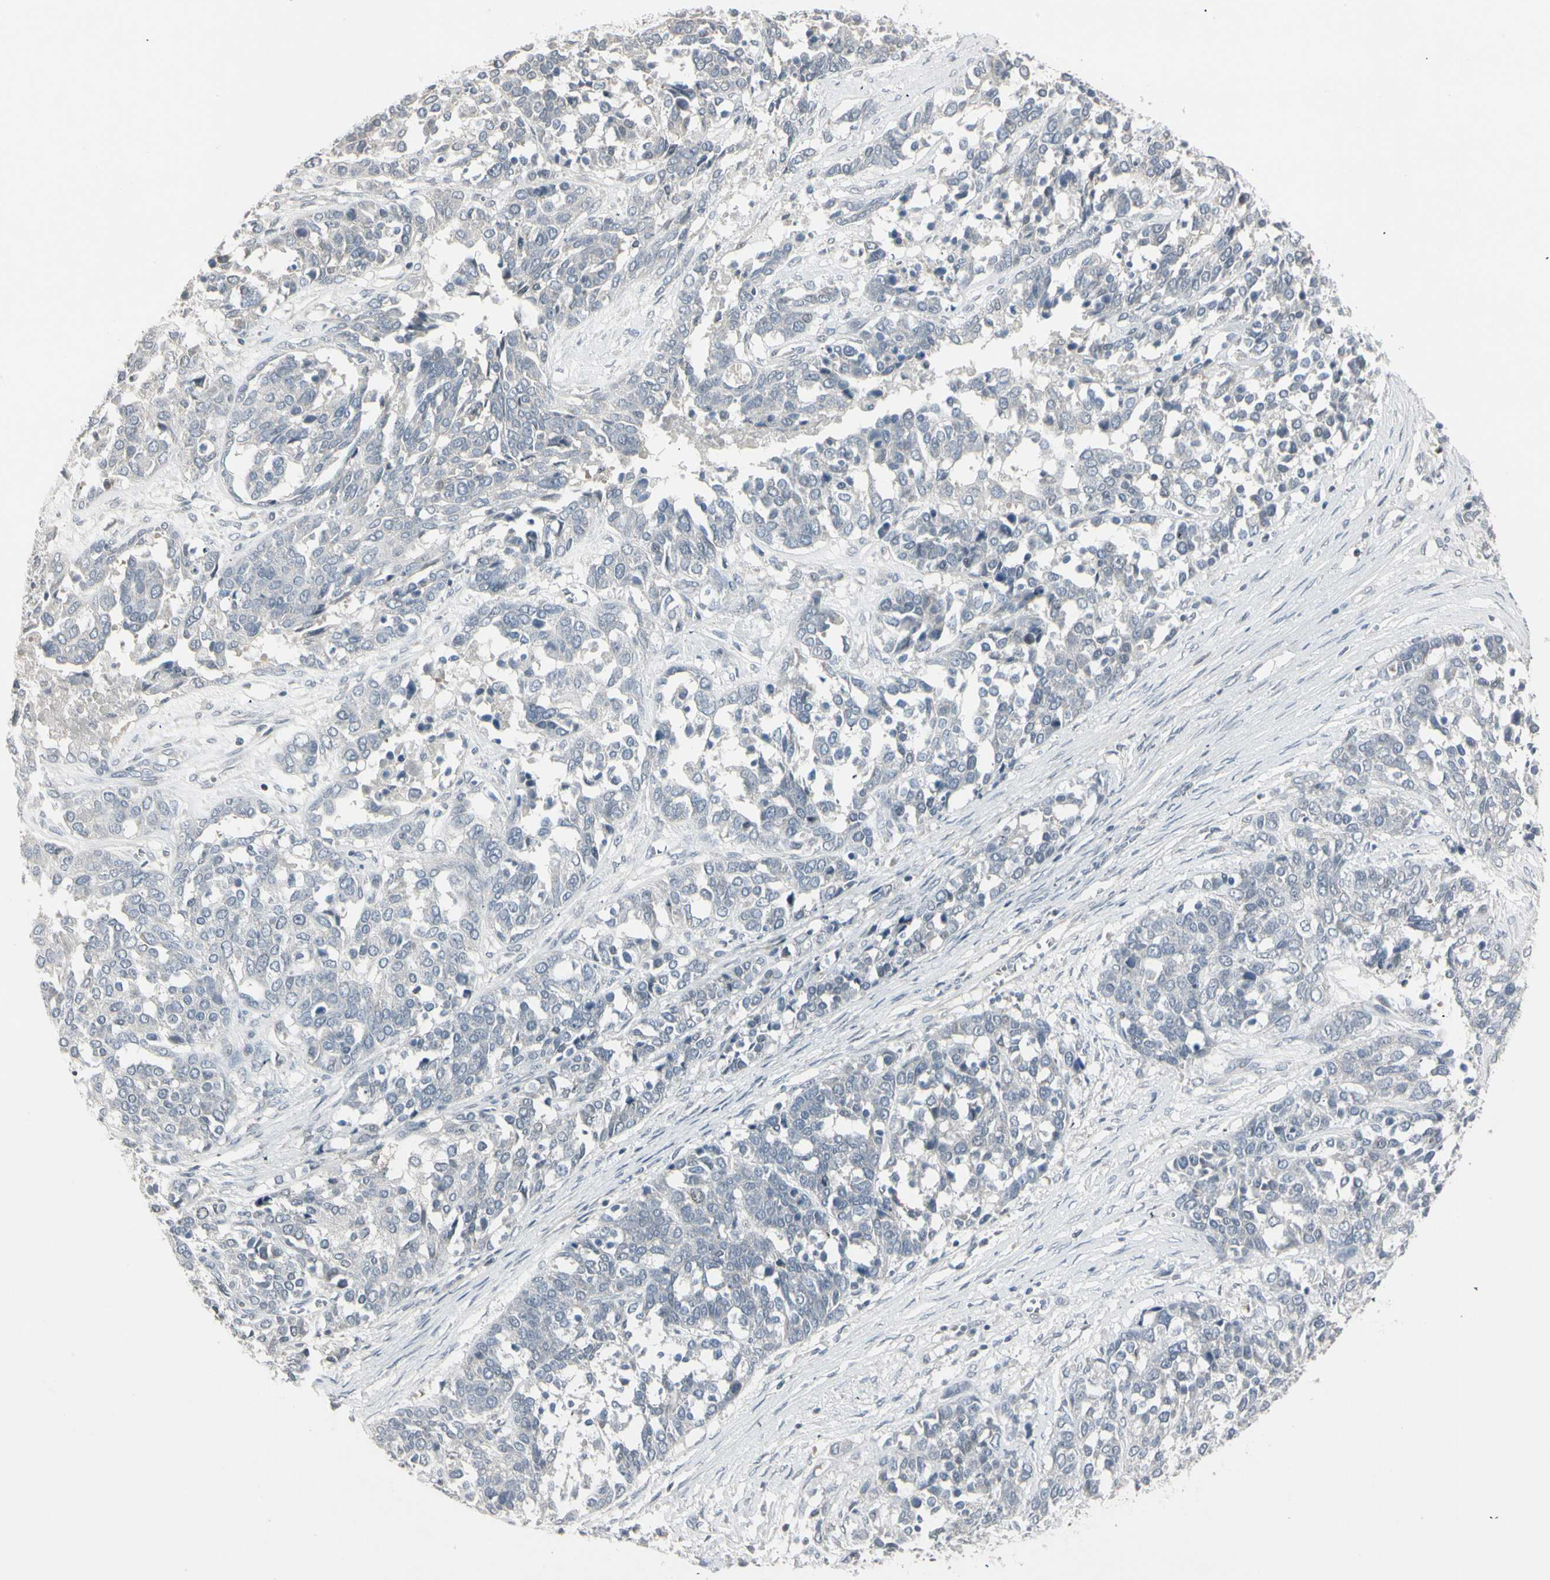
{"staining": {"intensity": "negative", "quantity": "none", "location": "none"}, "tissue": "ovarian cancer", "cell_type": "Tumor cells", "image_type": "cancer", "snomed": [{"axis": "morphology", "description": "Cystadenocarcinoma, serous, NOS"}, {"axis": "topography", "description": "Ovary"}], "caption": "IHC histopathology image of neoplastic tissue: human ovarian cancer (serous cystadenocarcinoma) stained with DAB (3,3'-diaminobenzidine) displays no significant protein expression in tumor cells. (DAB (3,3'-diaminobenzidine) immunohistochemistry with hematoxylin counter stain).", "gene": "DMPK", "patient": {"sex": "female", "age": 44}}